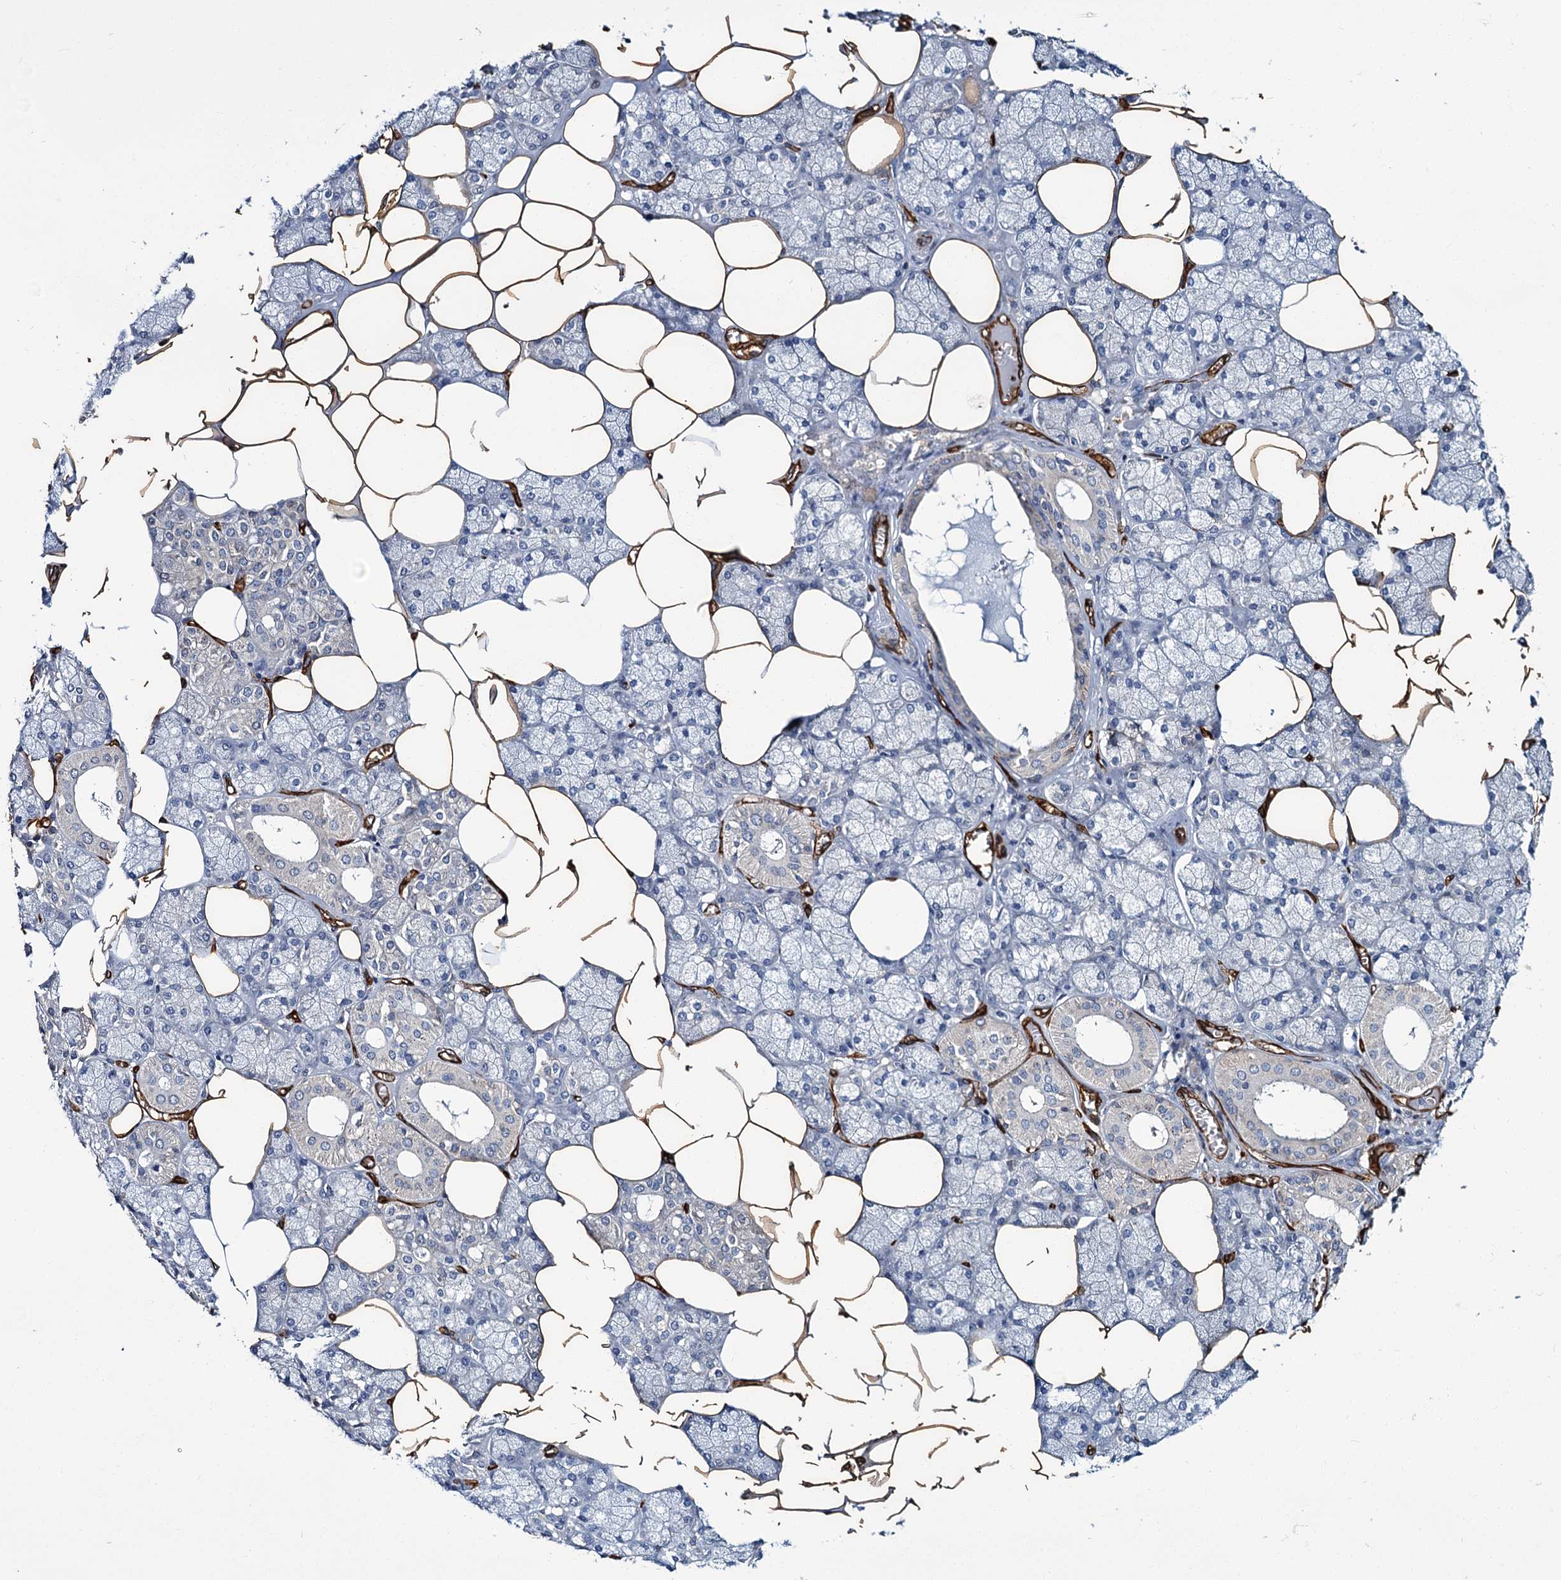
{"staining": {"intensity": "negative", "quantity": "none", "location": "none"}, "tissue": "salivary gland", "cell_type": "Glandular cells", "image_type": "normal", "snomed": [{"axis": "morphology", "description": "Normal tissue, NOS"}, {"axis": "topography", "description": "Salivary gland"}], "caption": "Immunohistochemistry micrograph of normal human salivary gland stained for a protein (brown), which reveals no positivity in glandular cells.", "gene": "CACNA1C", "patient": {"sex": "male", "age": 62}}